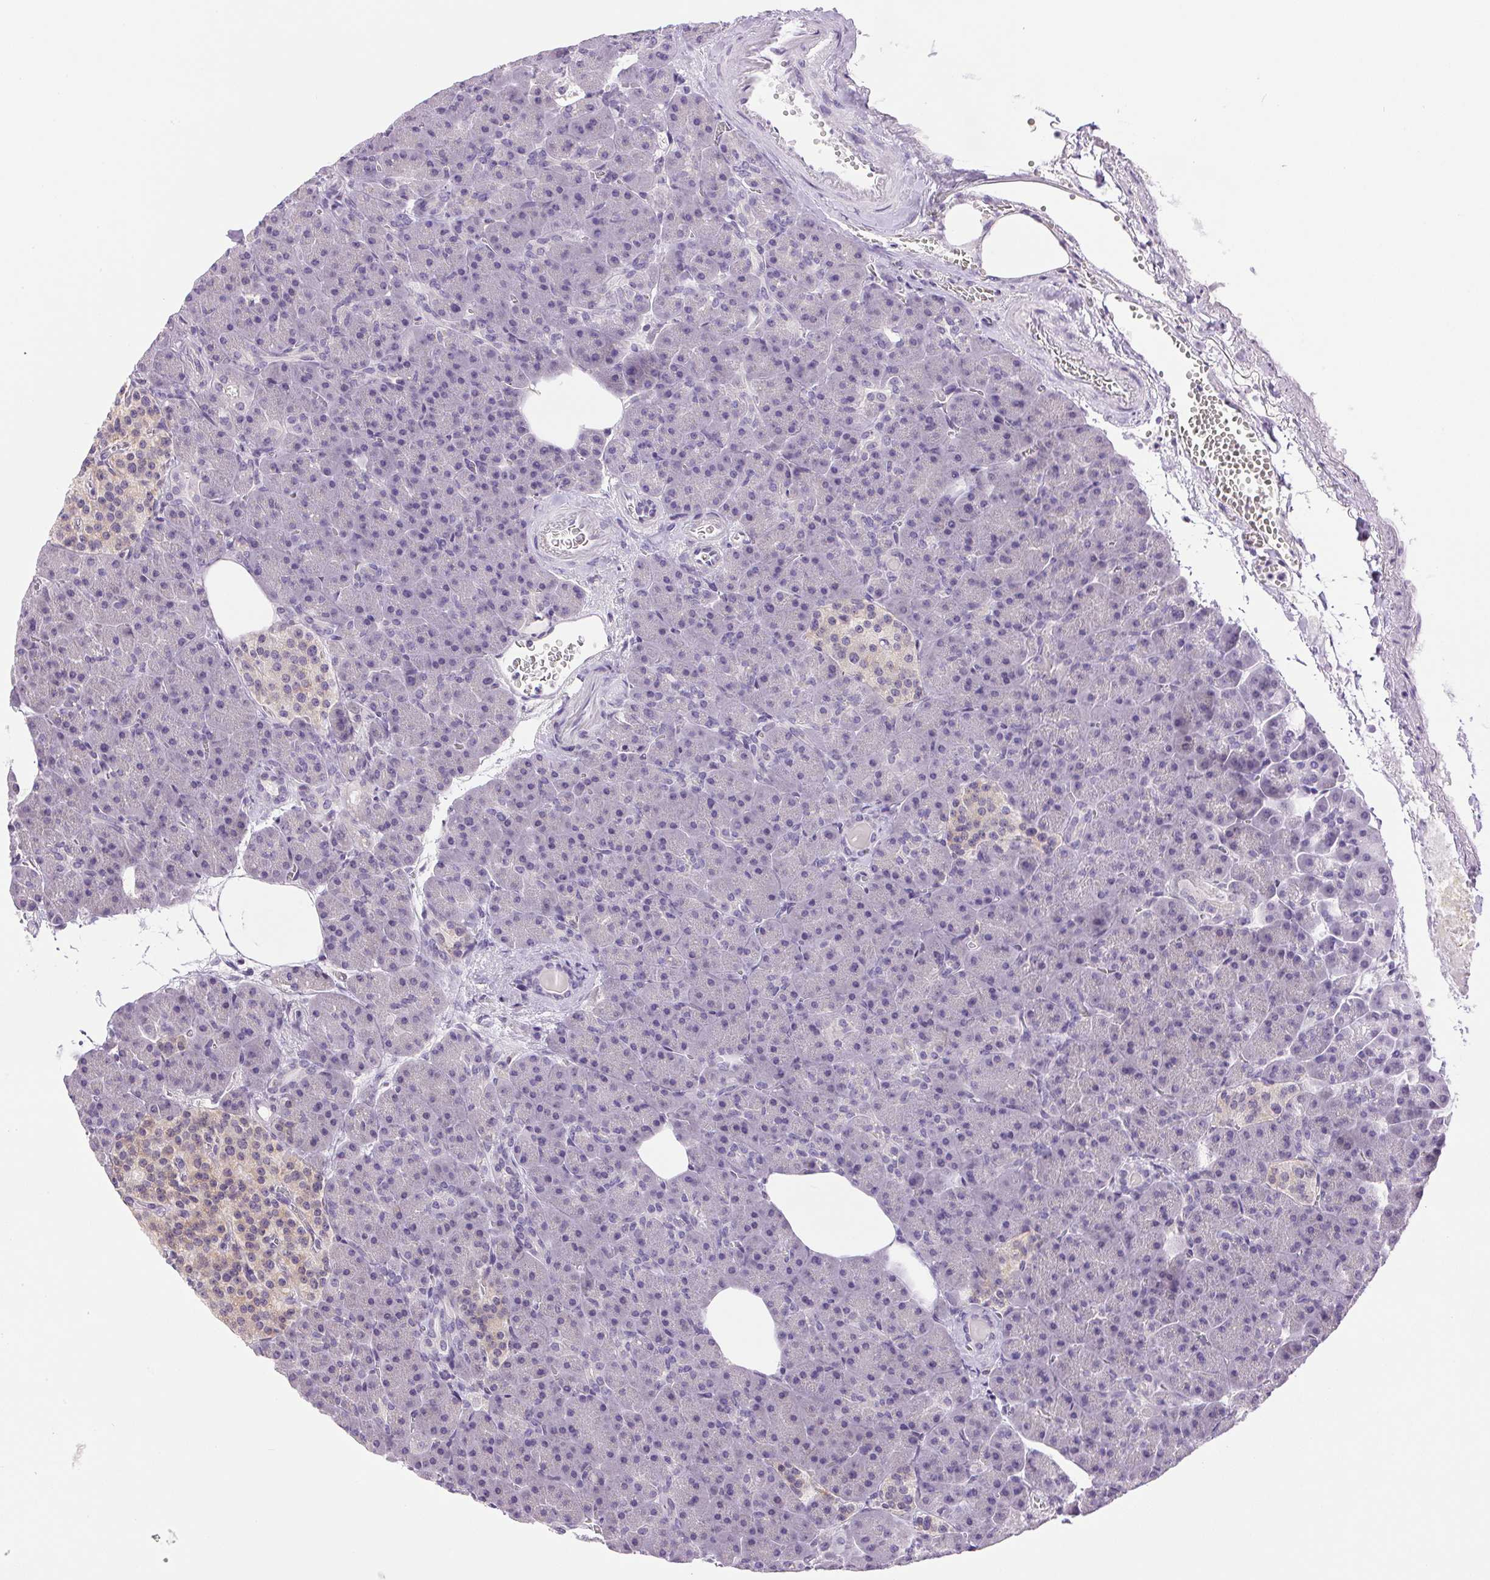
{"staining": {"intensity": "negative", "quantity": "none", "location": "none"}, "tissue": "pancreas", "cell_type": "Exocrine glandular cells", "image_type": "normal", "snomed": [{"axis": "morphology", "description": "Normal tissue, NOS"}, {"axis": "topography", "description": "Pancreas"}], "caption": "DAB immunohistochemical staining of unremarkable pancreas exhibits no significant positivity in exocrine glandular cells. (Stains: DAB (3,3'-diaminobenzidine) immunohistochemistry with hematoxylin counter stain, Microscopy: brightfield microscopy at high magnification).", "gene": "SMIM13", "patient": {"sex": "female", "age": 74}}